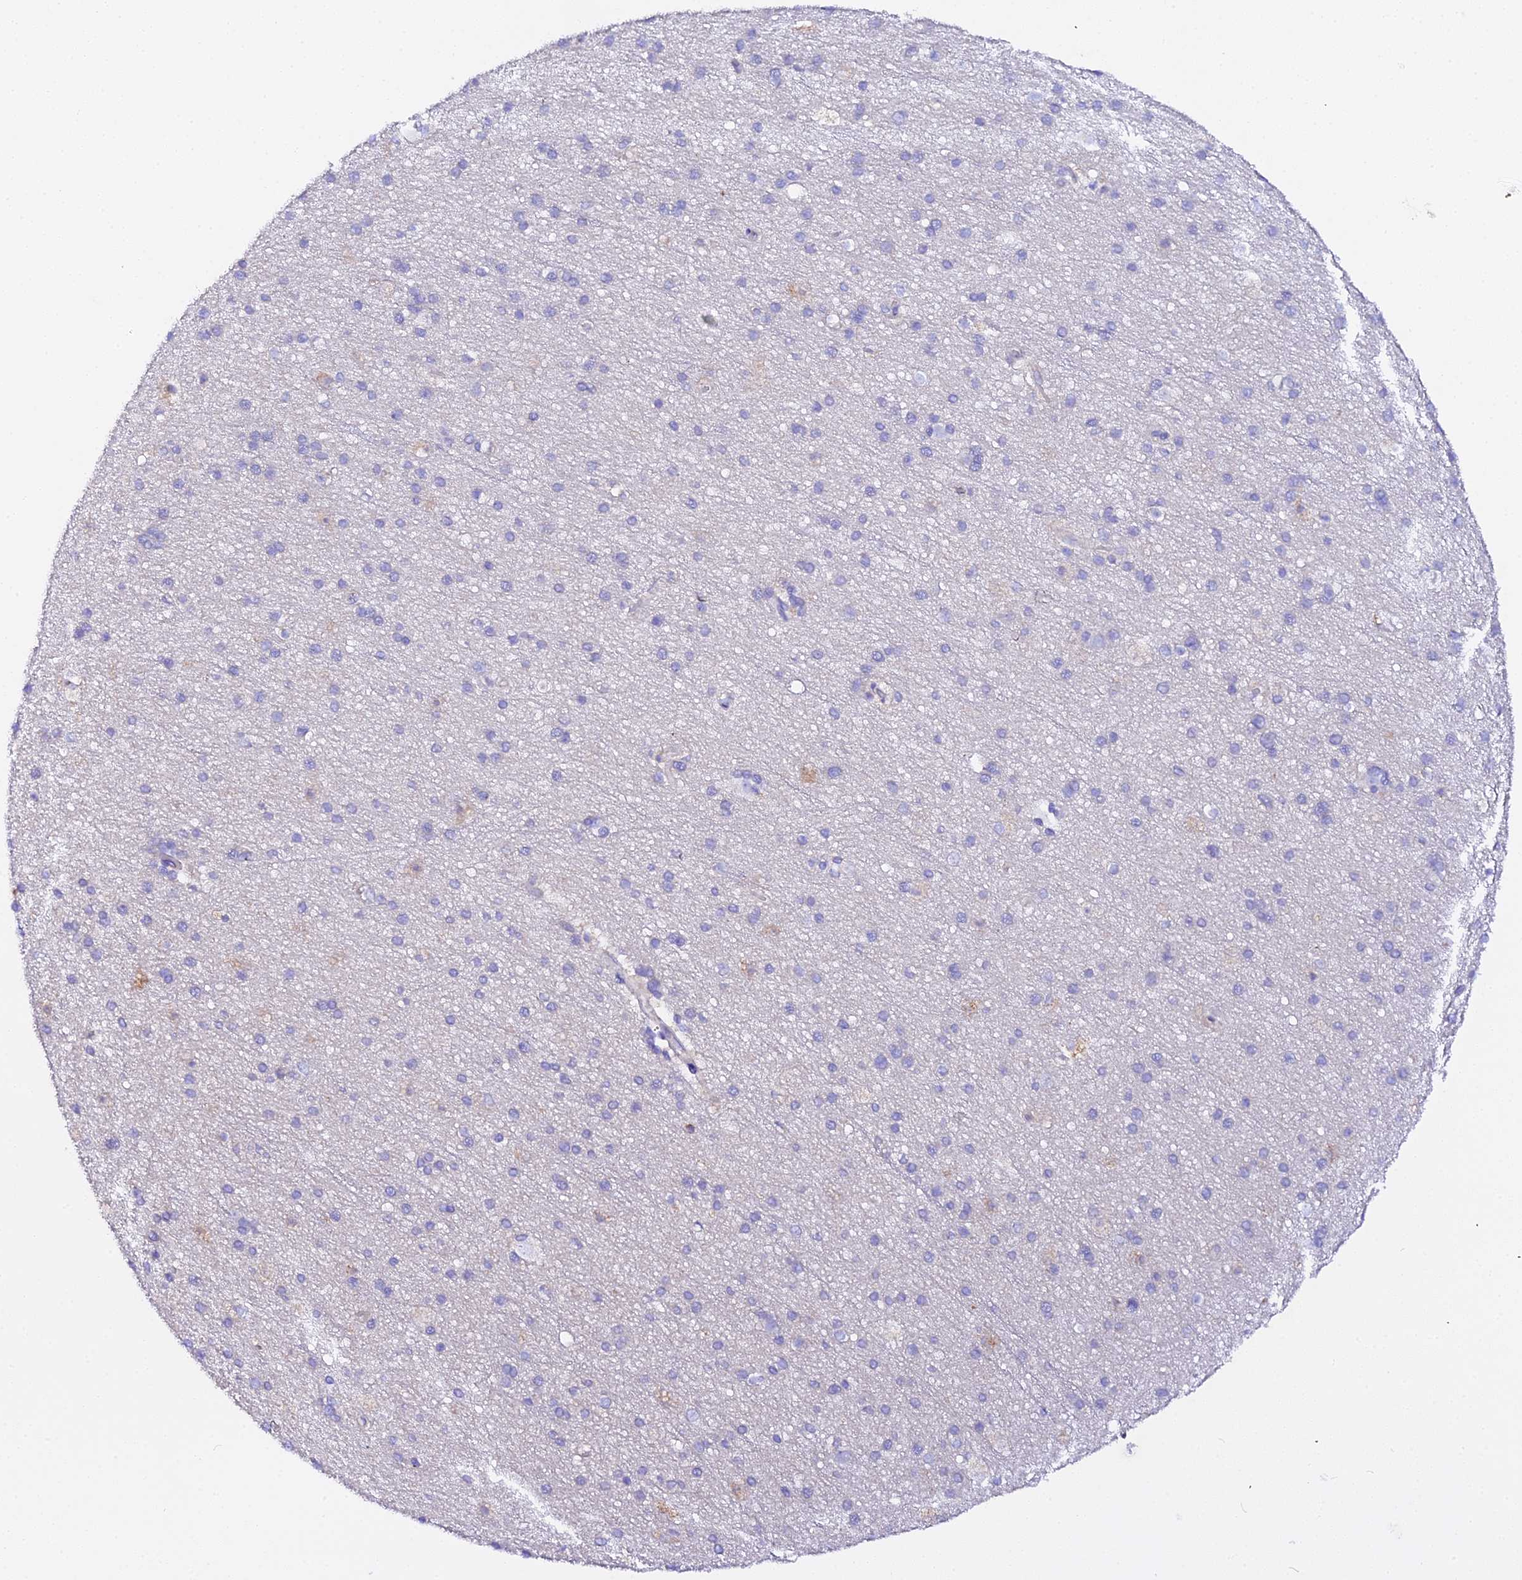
{"staining": {"intensity": "negative", "quantity": "none", "location": "none"}, "tissue": "cerebral cortex", "cell_type": "Endothelial cells", "image_type": "normal", "snomed": [{"axis": "morphology", "description": "Normal tissue, NOS"}, {"axis": "topography", "description": "Cerebral cortex"}], "caption": "The immunohistochemistry photomicrograph has no significant positivity in endothelial cells of cerebral cortex. Brightfield microscopy of IHC stained with DAB (3,3'-diaminobenzidine) (brown) and hematoxylin (blue), captured at high magnification.", "gene": "CFAP45", "patient": {"sex": "male", "age": 54}}